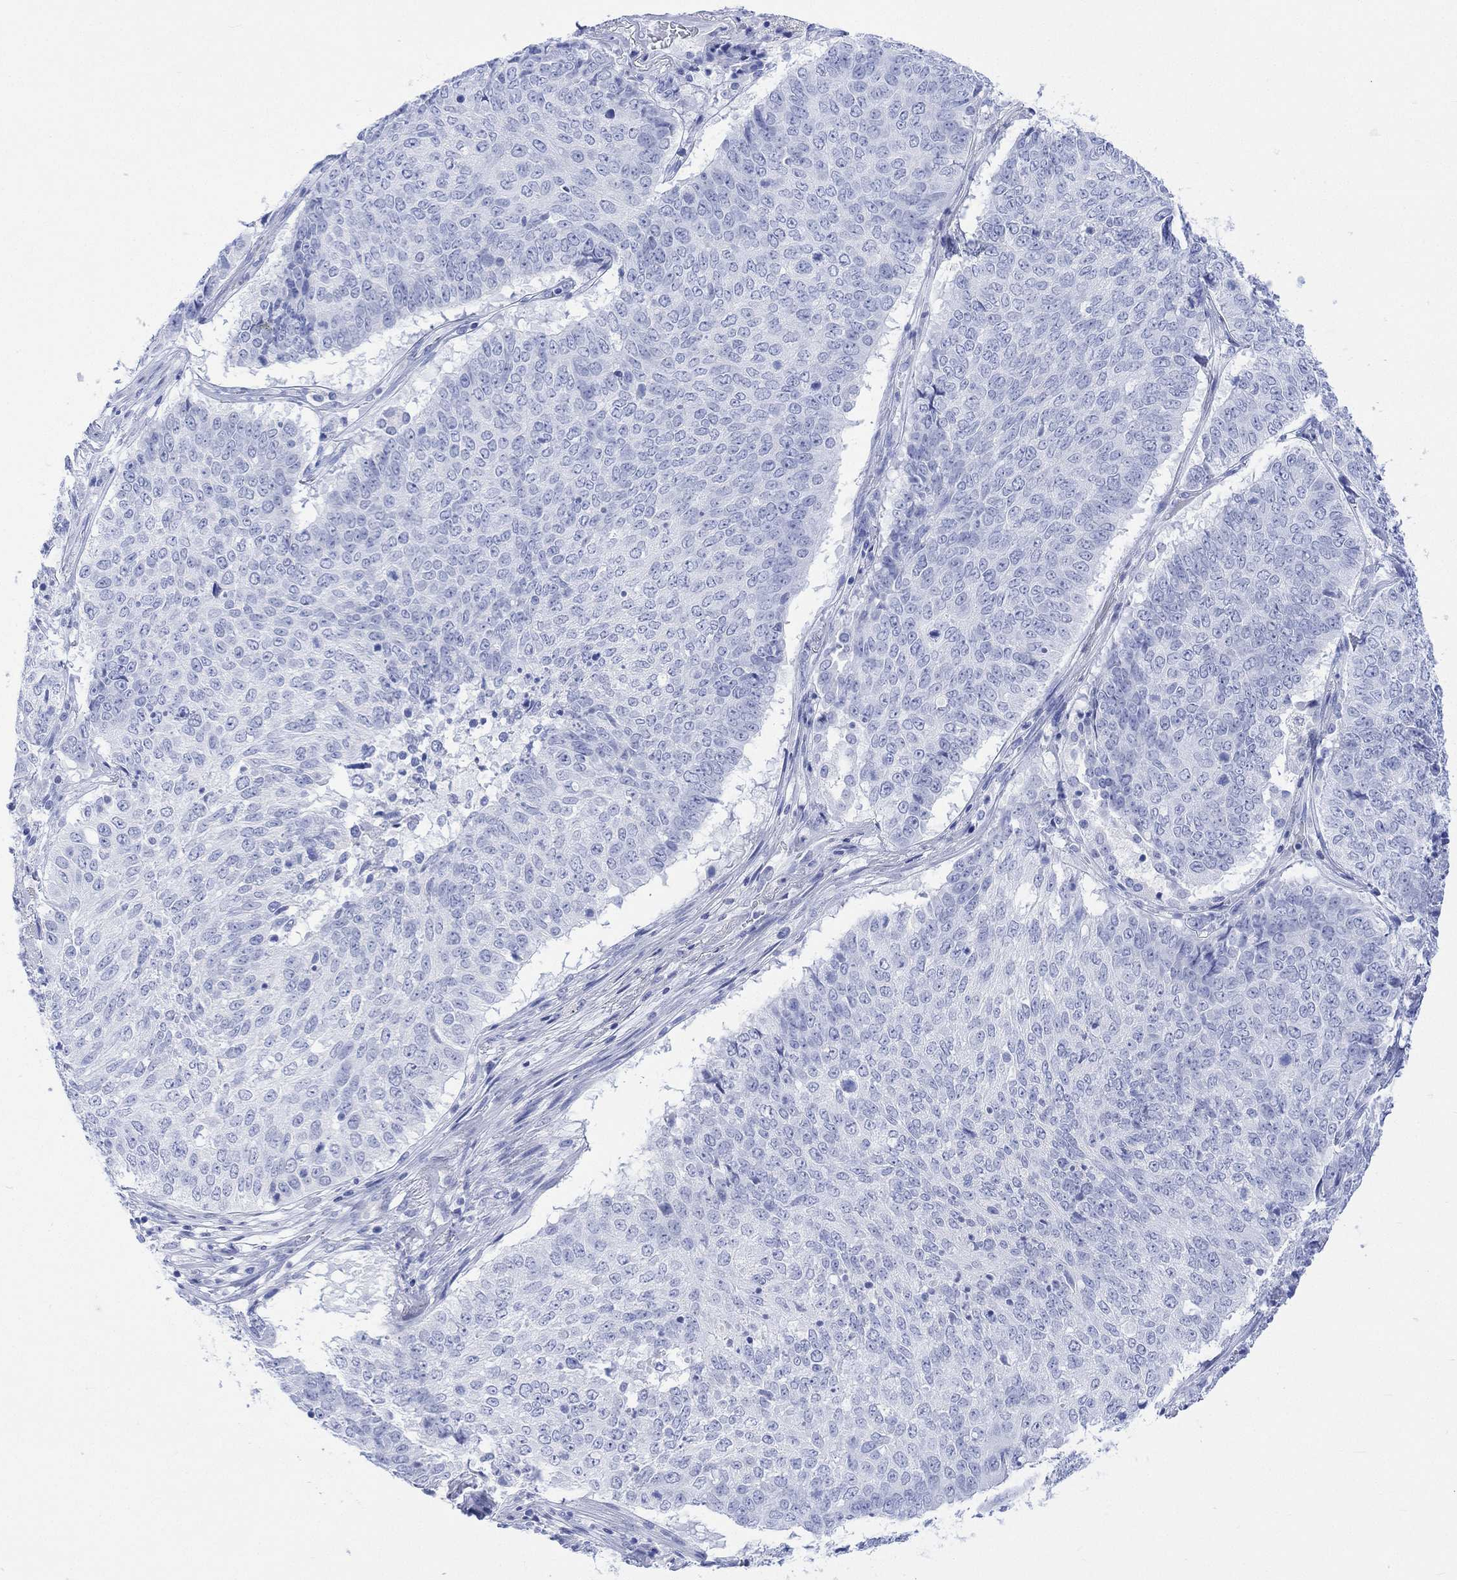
{"staining": {"intensity": "negative", "quantity": "none", "location": "none"}, "tissue": "lung cancer", "cell_type": "Tumor cells", "image_type": "cancer", "snomed": [{"axis": "morphology", "description": "Squamous cell carcinoma, NOS"}, {"axis": "topography", "description": "Lung"}], "caption": "Human squamous cell carcinoma (lung) stained for a protein using immunohistochemistry demonstrates no staining in tumor cells.", "gene": "CELF4", "patient": {"sex": "male", "age": 64}}